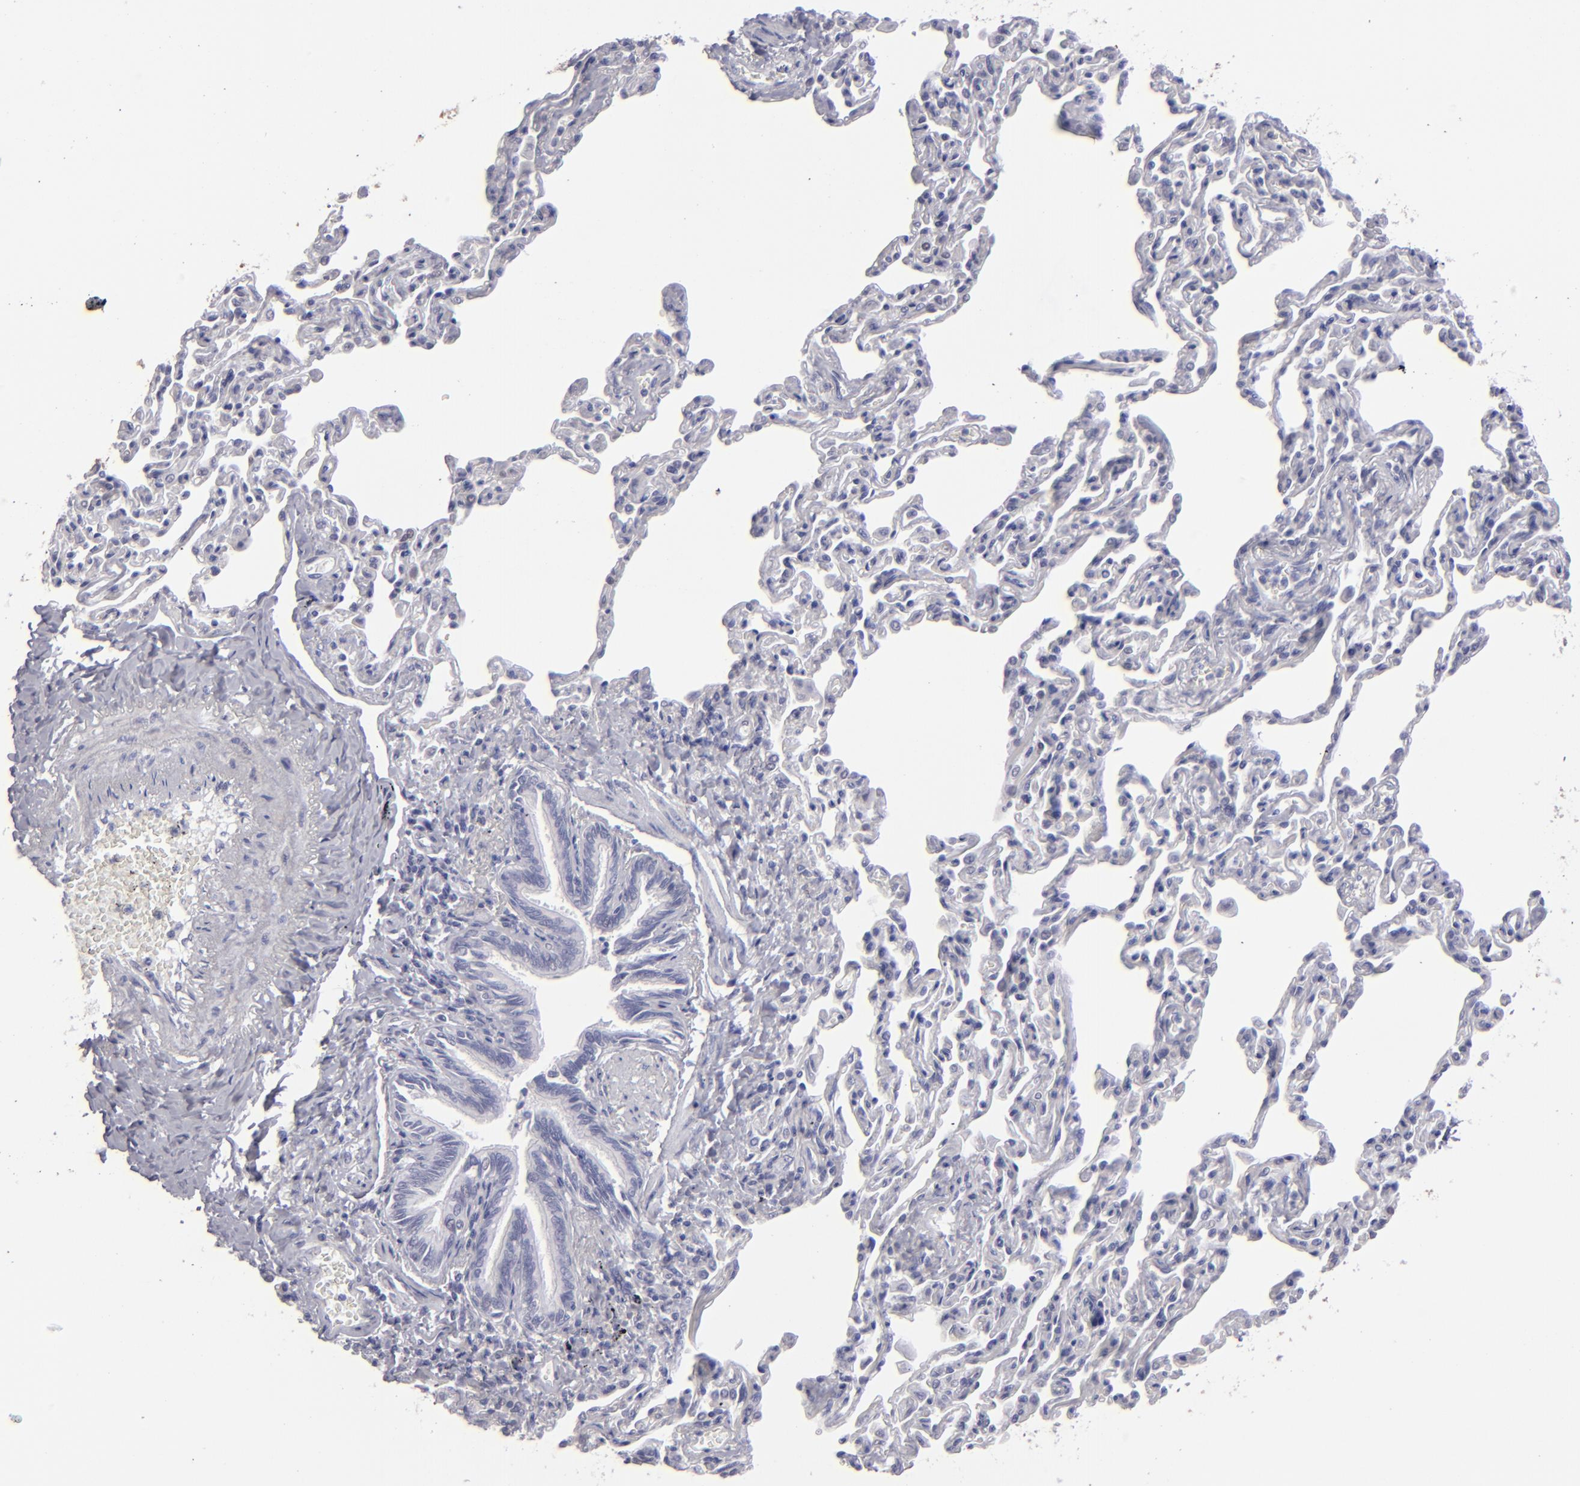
{"staining": {"intensity": "negative", "quantity": "none", "location": "none"}, "tissue": "bronchus", "cell_type": "Respiratory epithelial cells", "image_type": "normal", "snomed": [{"axis": "morphology", "description": "Normal tissue, NOS"}, {"axis": "topography", "description": "Lung"}], "caption": "Benign bronchus was stained to show a protein in brown. There is no significant expression in respiratory epithelial cells.", "gene": "ALDOB", "patient": {"sex": "male", "age": 64}}